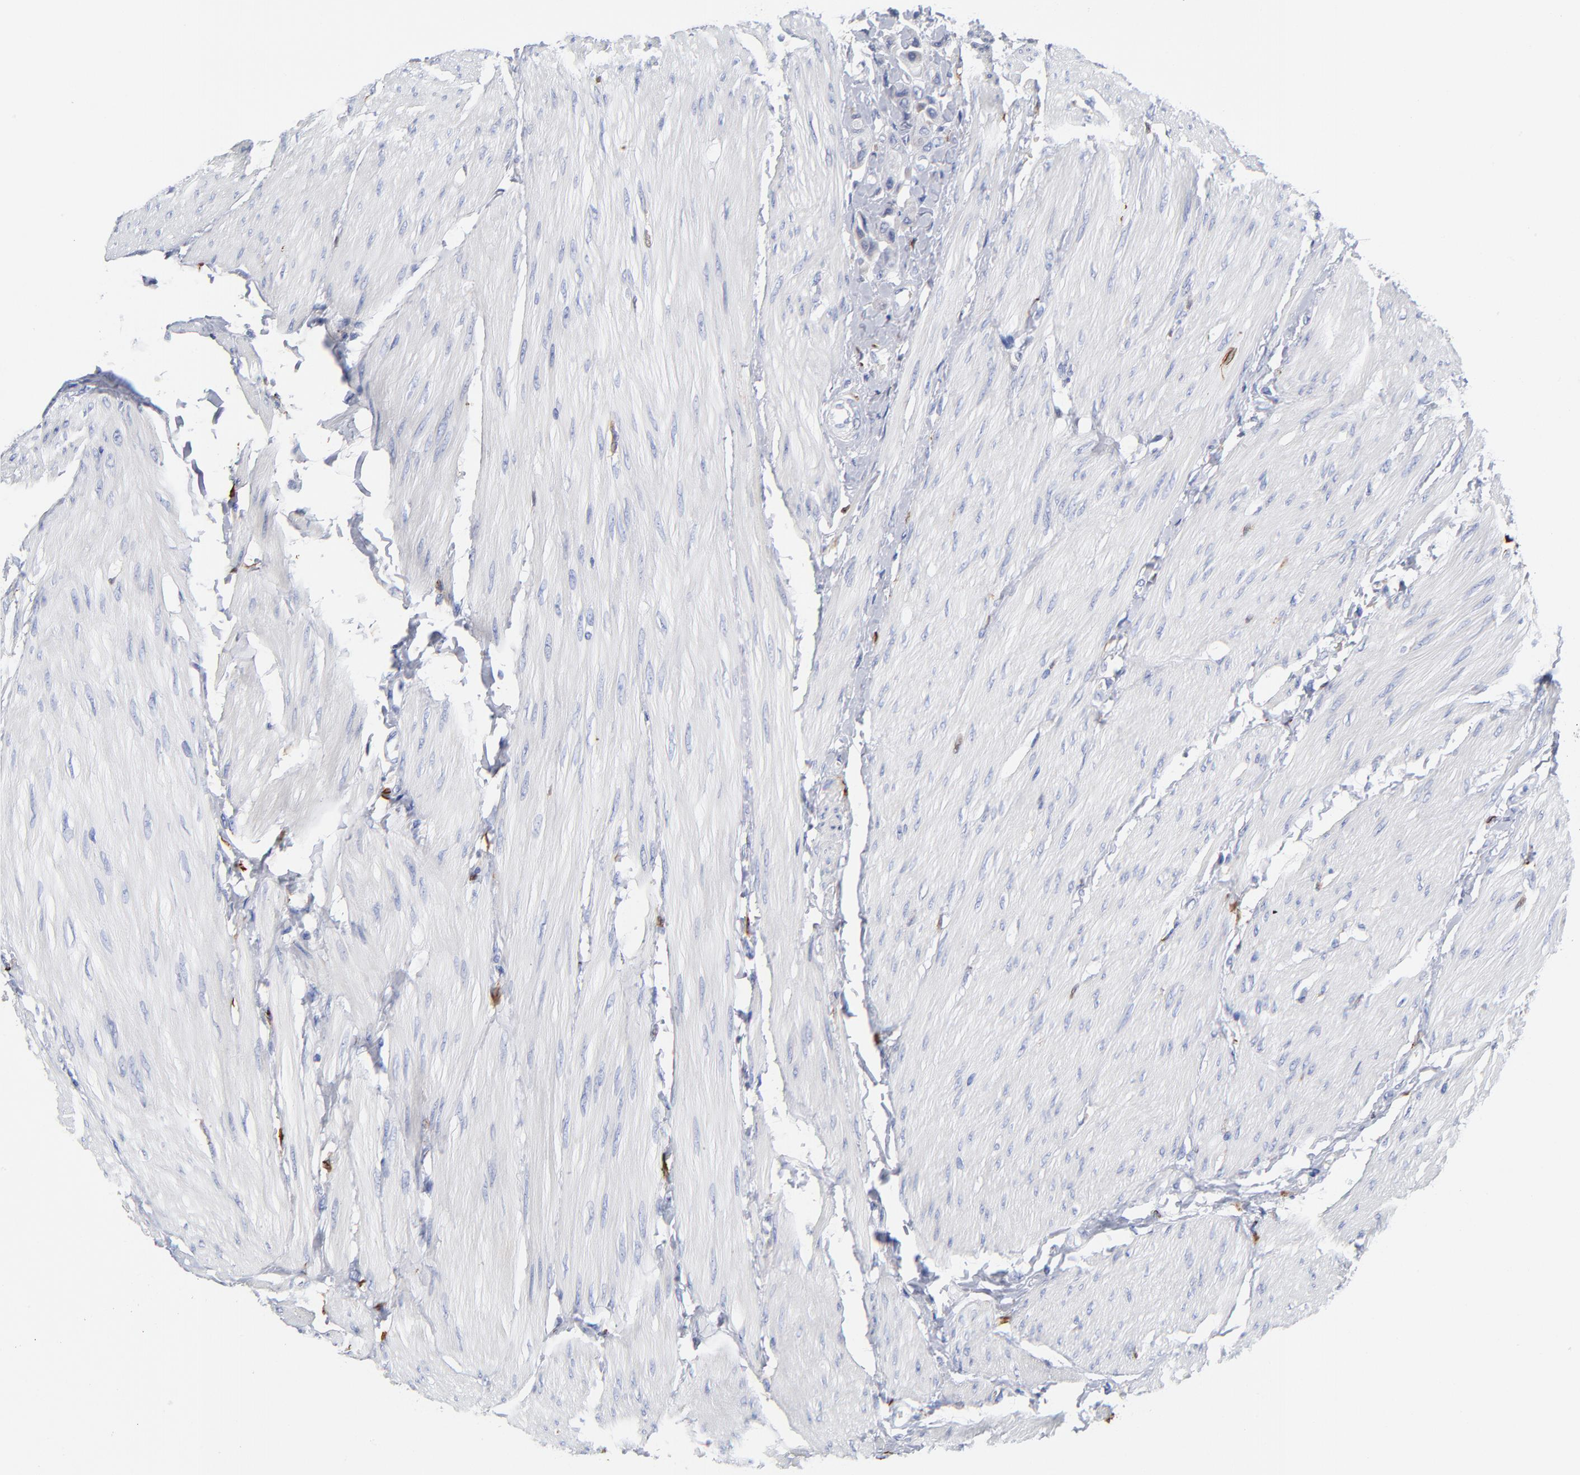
{"staining": {"intensity": "negative", "quantity": "none", "location": "none"}, "tissue": "urothelial cancer", "cell_type": "Tumor cells", "image_type": "cancer", "snomed": [{"axis": "morphology", "description": "Urothelial carcinoma, High grade"}, {"axis": "topography", "description": "Urinary bladder"}], "caption": "Image shows no significant protein staining in tumor cells of urothelial cancer.", "gene": "PTP4A1", "patient": {"sex": "male", "age": 50}}